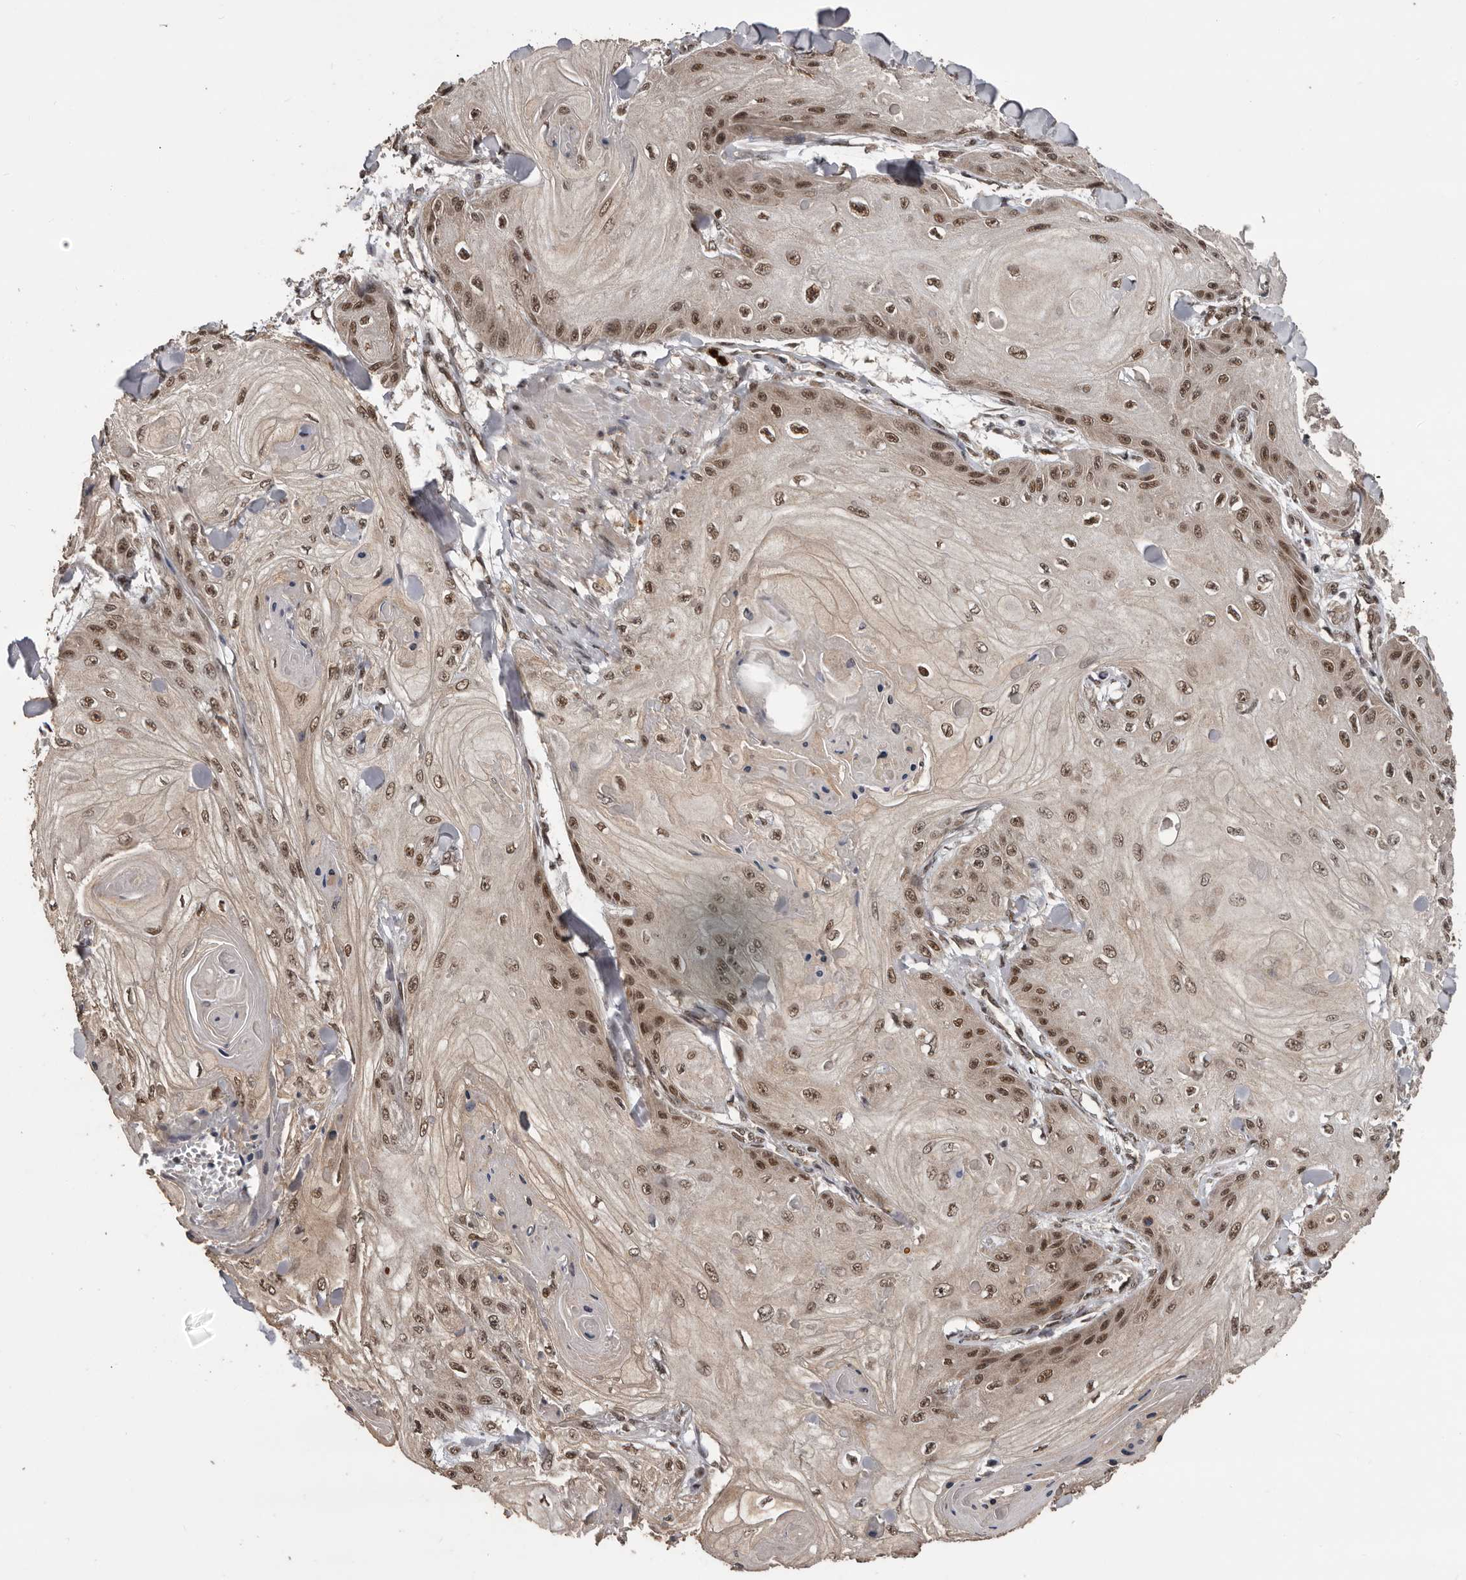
{"staining": {"intensity": "moderate", "quantity": ">75%", "location": "nuclear"}, "tissue": "skin cancer", "cell_type": "Tumor cells", "image_type": "cancer", "snomed": [{"axis": "morphology", "description": "Squamous cell carcinoma, NOS"}, {"axis": "topography", "description": "Skin"}], "caption": "The image shows a brown stain indicating the presence of a protein in the nuclear of tumor cells in squamous cell carcinoma (skin).", "gene": "VPS37A", "patient": {"sex": "male", "age": 74}}